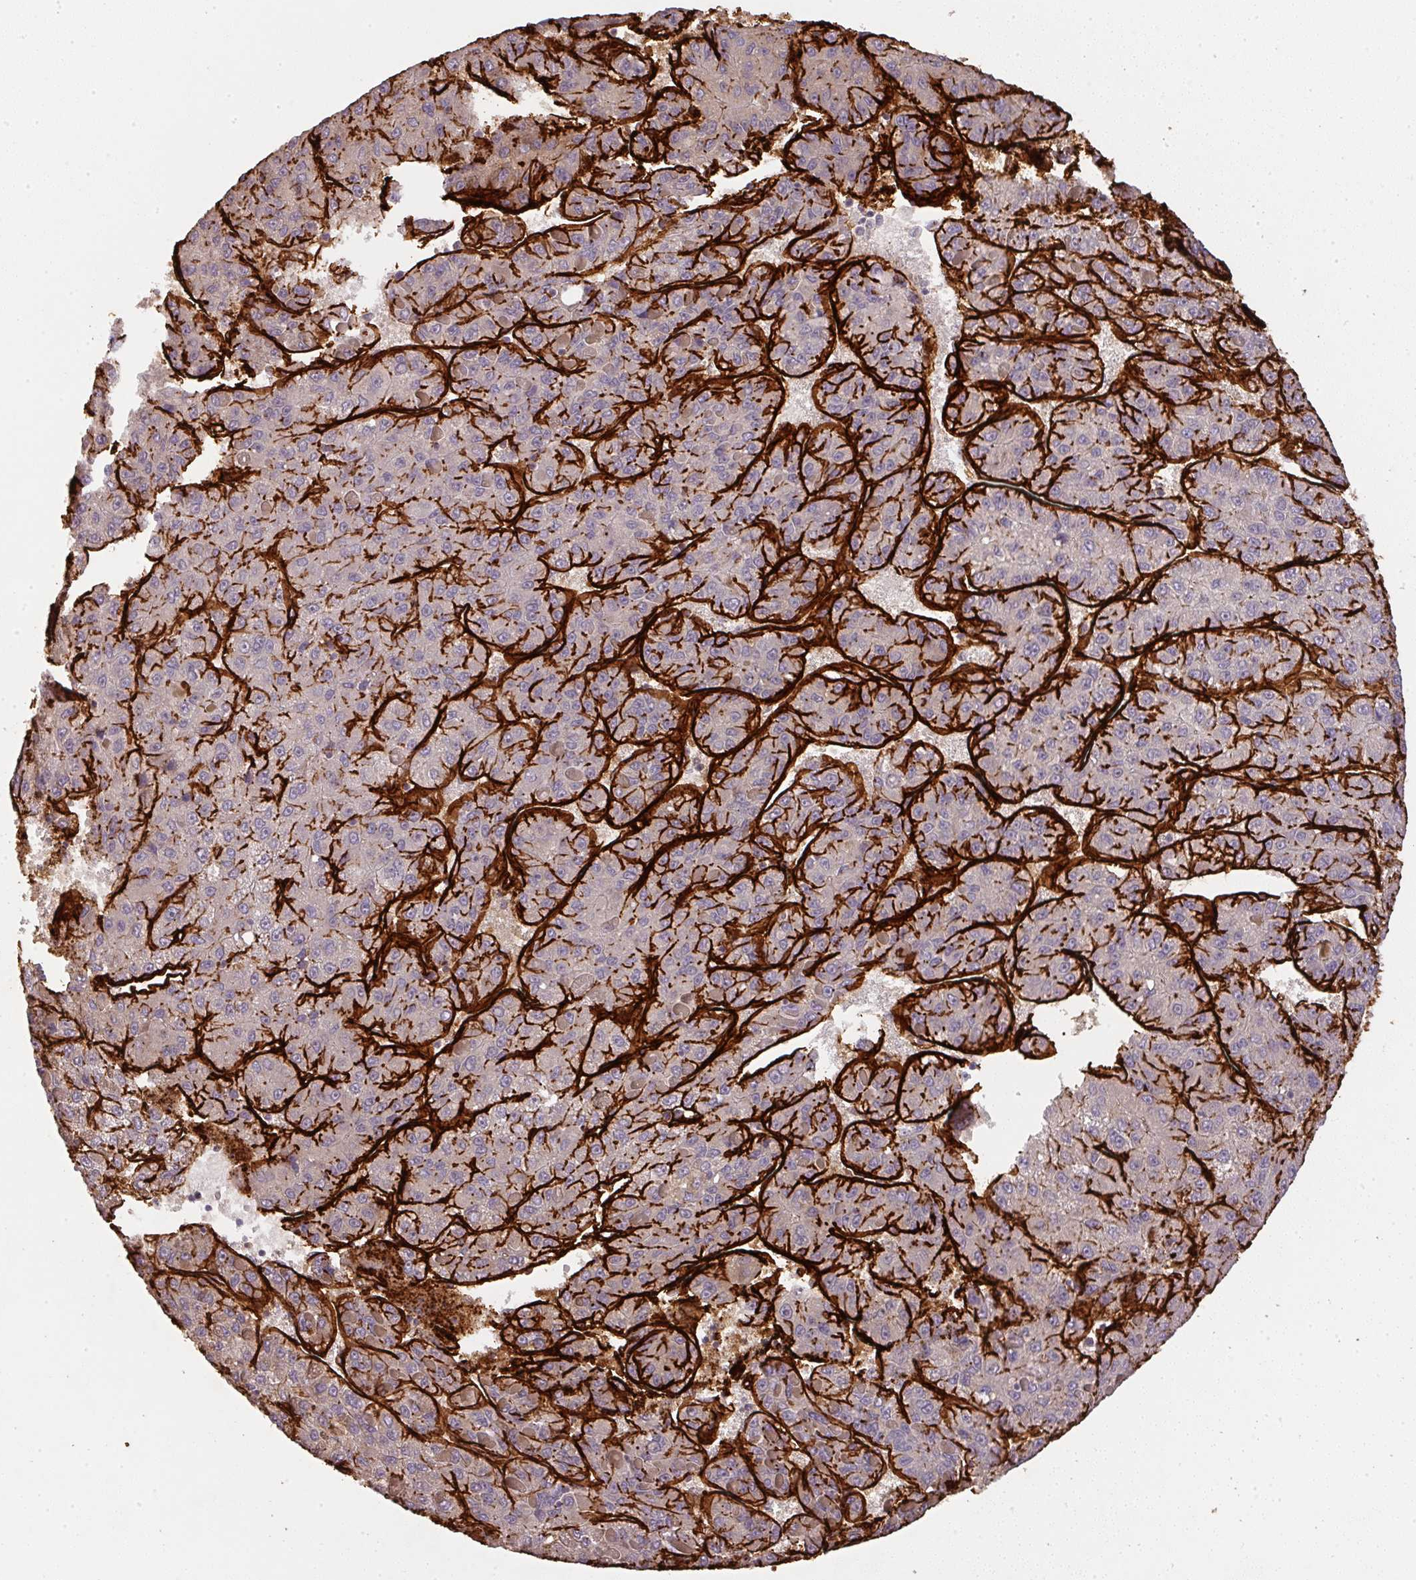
{"staining": {"intensity": "negative", "quantity": "none", "location": "none"}, "tissue": "liver cancer", "cell_type": "Tumor cells", "image_type": "cancer", "snomed": [{"axis": "morphology", "description": "Carcinoma, Hepatocellular, NOS"}, {"axis": "topography", "description": "Liver"}], "caption": "This is an IHC micrograph of liver cancer. There is no positivity in tumor cells.", "gene": "COL3A1", "patient": {"sex": "female", "age": 82}}